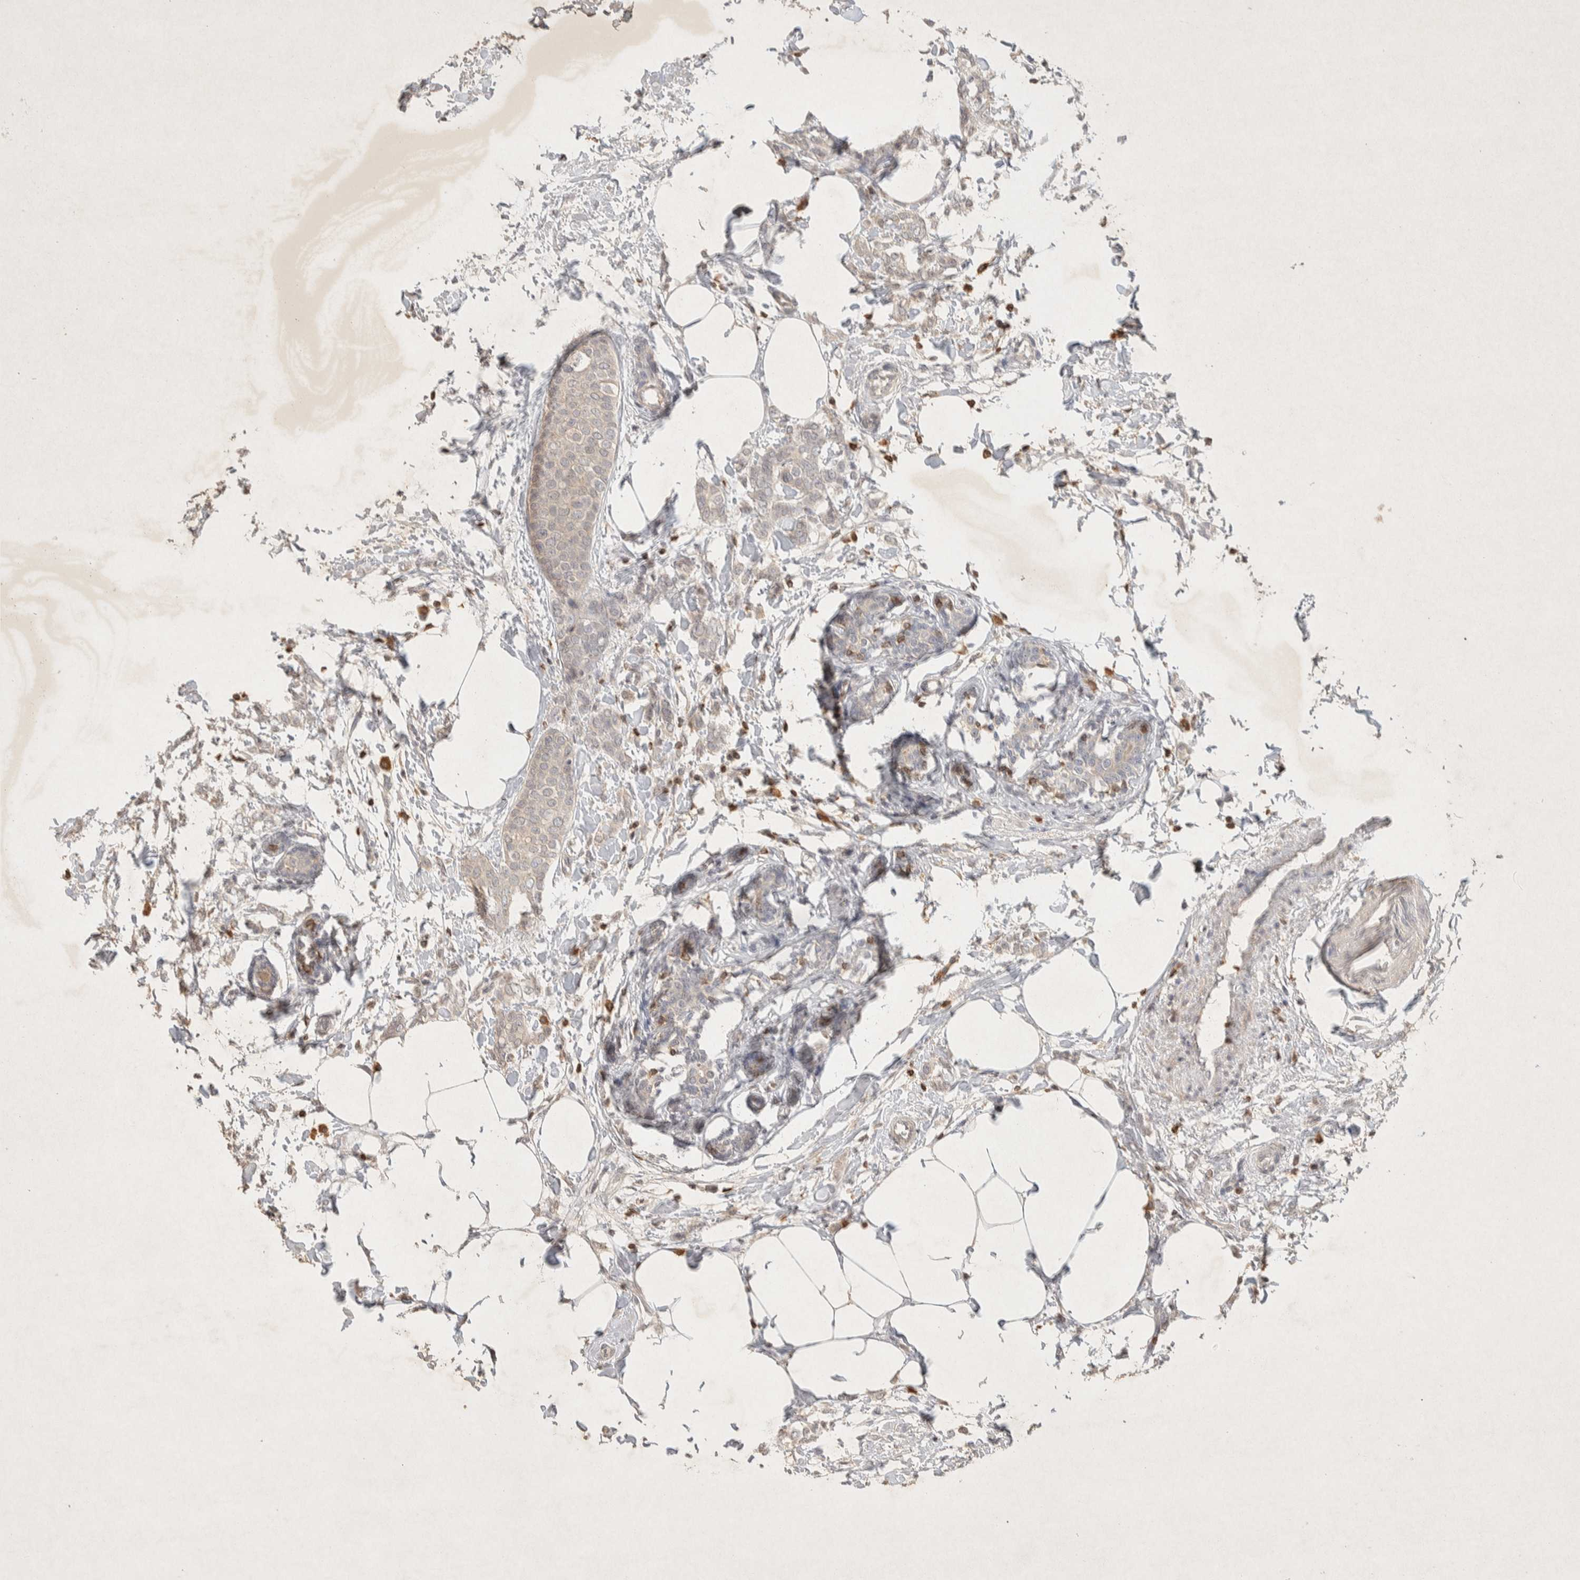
{"staining": {"intensity": "negative", "quantity": "none", "location": "none"}, "tissue": "breast cancer", "cell_type": "Tumor cells", "image_type": "cancer", "snomed": [{"axis": "morphology", "description": "Lobular carcinoma, in situ"}, {"axis": "morphology", "description": "Lobular carcinoma"}, {"axis": "topography", "description": "Breast"}], "caption": "IHC histopathology image of neoplastic tissue: human breast cancer stained with DAB (3,3'-diaminobenzidine) exhibits no significant protein staining in tumor cells.", "gene": "RAC2", "patient": {"sex": "female", "age": 41}}